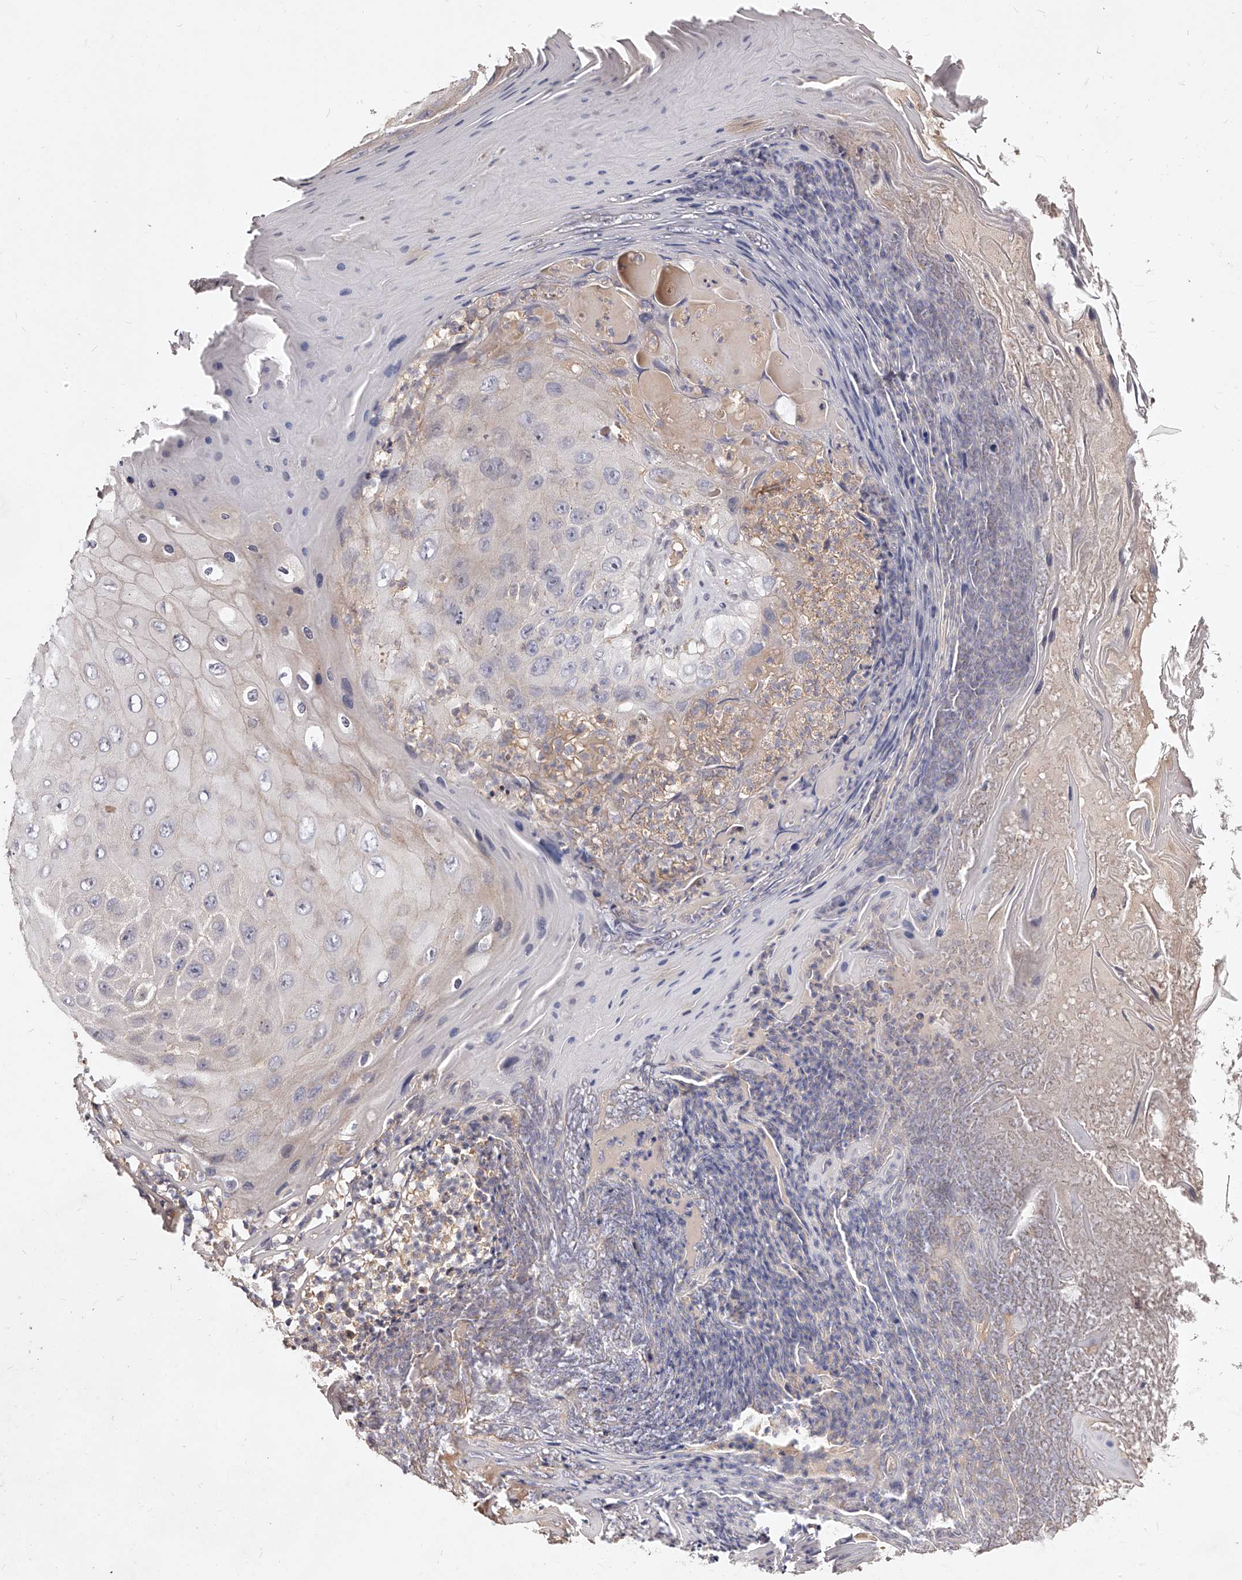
{"staining": {"intensity": "negative", "quantity": "none", "location": "none"}, "tissue": "skin cancer", "cell_type": "Tumor cells", "image_type": "cancer", "snomed": [{"axis": "morphology", "description": "Squamous cell carcinoma, NOS"}, {"axis": "topography", "description": "Skin"}], "caption": "Human skin cancer stained for a protein using immunohistochemistry (IHC) shows no positivity in tumor cells.", "gene": "PHACTR1", "patient": {"sex": "female", "age": 88}}